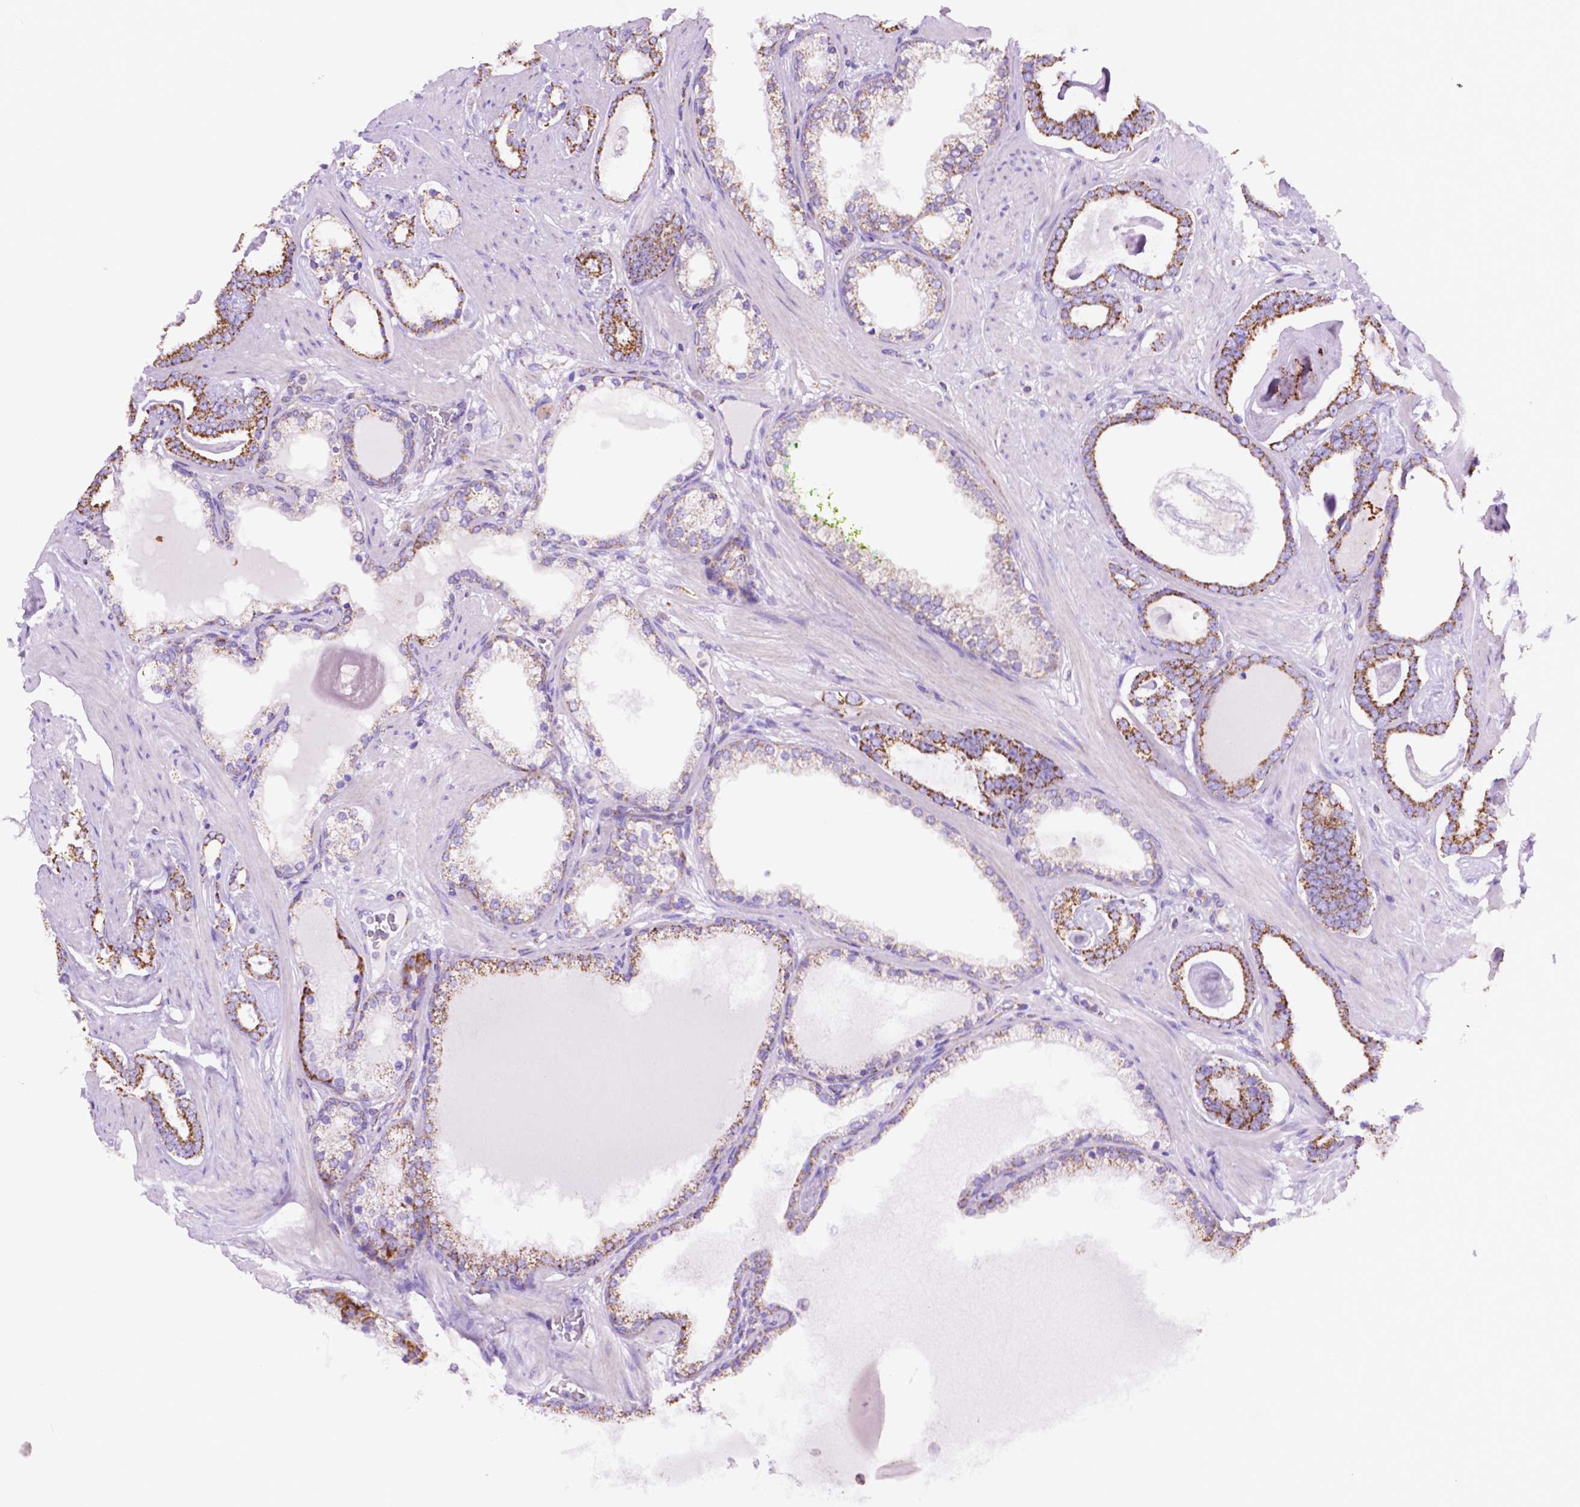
{"staining": {"intensity": "strong", "quantity": ">75%", "location": "cytoplasmic/membranous"}, "tissue": "prostate cancer", "cell_type": "Tumor cells", "image_type": "cancer", "snomed": [{"axis": "morphology", "description": "Adenocarcinoma, High grade"}, {"axis": "topography", "description": "Prostate"}], "caption": "Prostate cancer (adenocarcinoma (high-grade)) stained with a protein marker exhibits strong staining in tumor cells.", "gene": "GDPD5", "patient": {"sex": "male", "age": 63}}